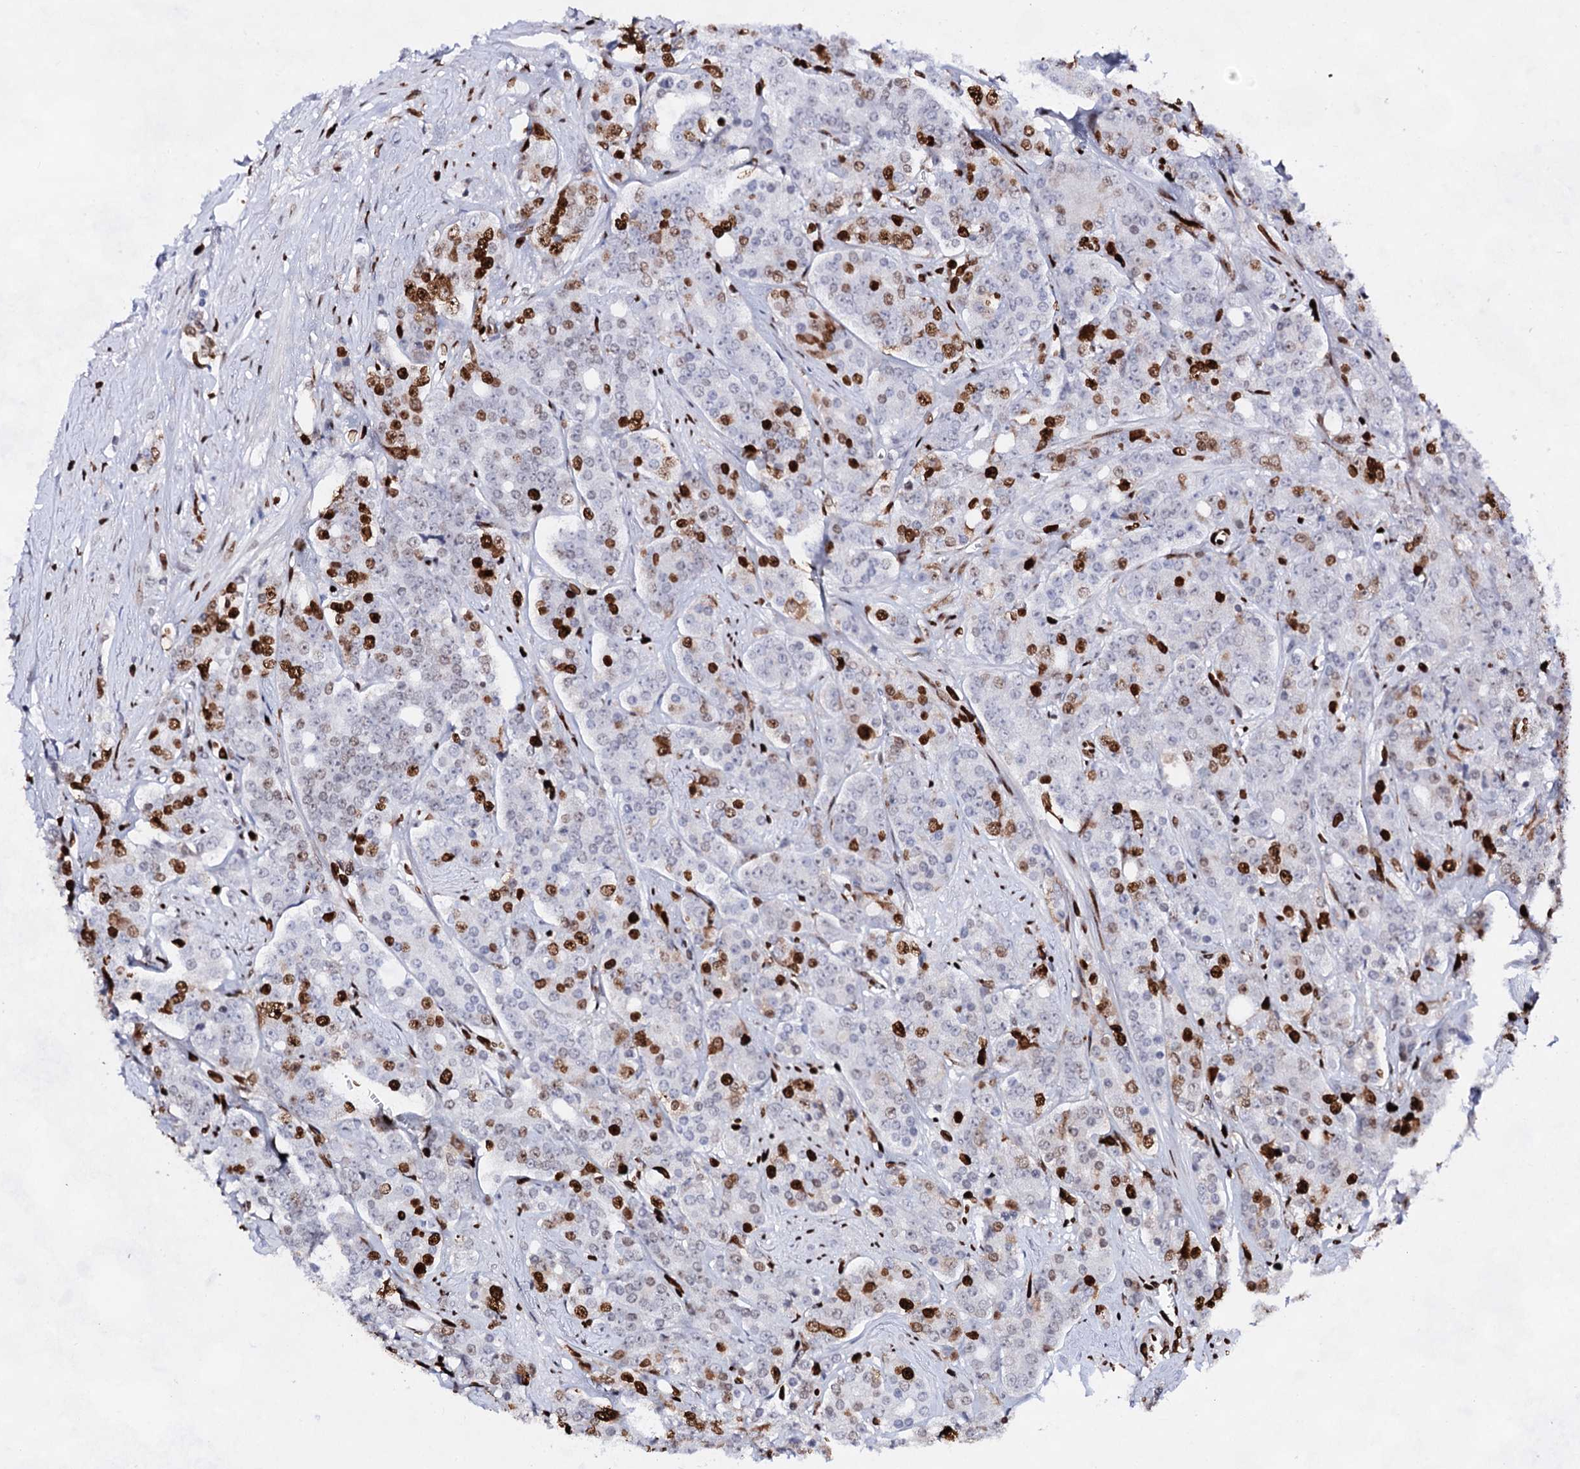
{"staining": {"intensity": "moderate", "quantity": "25%-75%", "location": "nuclear"}, "tissue": "prostate cancer", "cell_type": "Tumor cells", "image_type": "cancer", "snomed": [{"axis": "morphology", "description": "Adenocarcinoma, High grade"}, {"axis": "topography", "description": "Prostate"}], "caption": "A medium amount of moderate nuclear staining is appreciated in approximately 25%-75% of tumor cells in adenocarcinoma (high-grade) (prostate) tissue.", "gene": "HMGB2", "patient": {"sex": "male", "age": 62}}